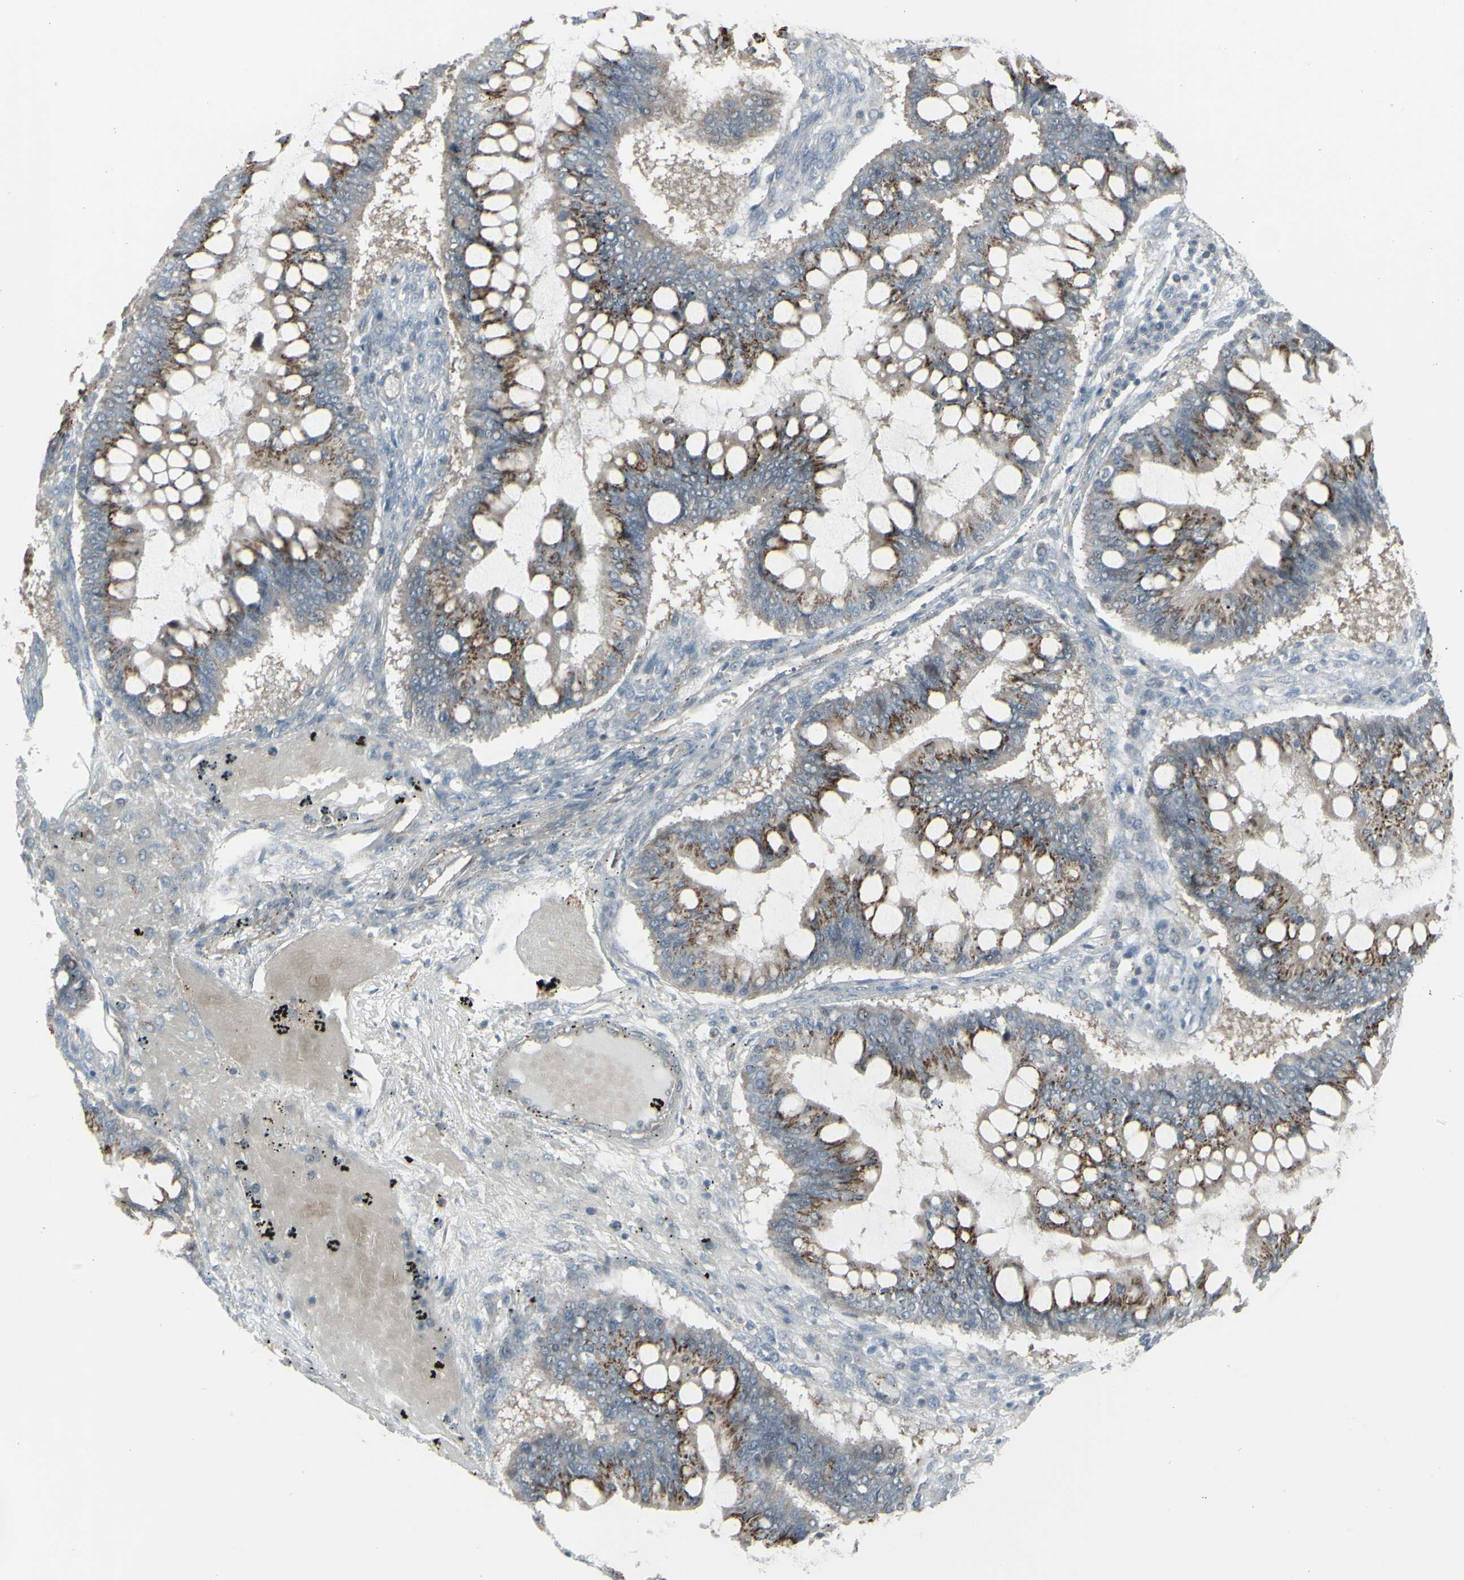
{"staining": {"intensity": "strong", "quantity": "25%-75%", "location": "cytoplasmic/membranous"}, "tissue": "ovarian cancer", "cell_type": "Tumor cells", "image_type": "cancer", "snomed": [{"axis": "morphology", "description": "Cystadenocarcinoma, mucinous, NOS"}, {"axis": "topography", "description": "Ovary"}], "caption": "Human ovarian mucinous cystadenocarcinoma stained with a brown dye shows strong cytoplasmic/membranous positive staining in approximately 25%-75% of tumor cells.", "gene": "GALNT6", "patient": {"sex": "female", "age": 73}}